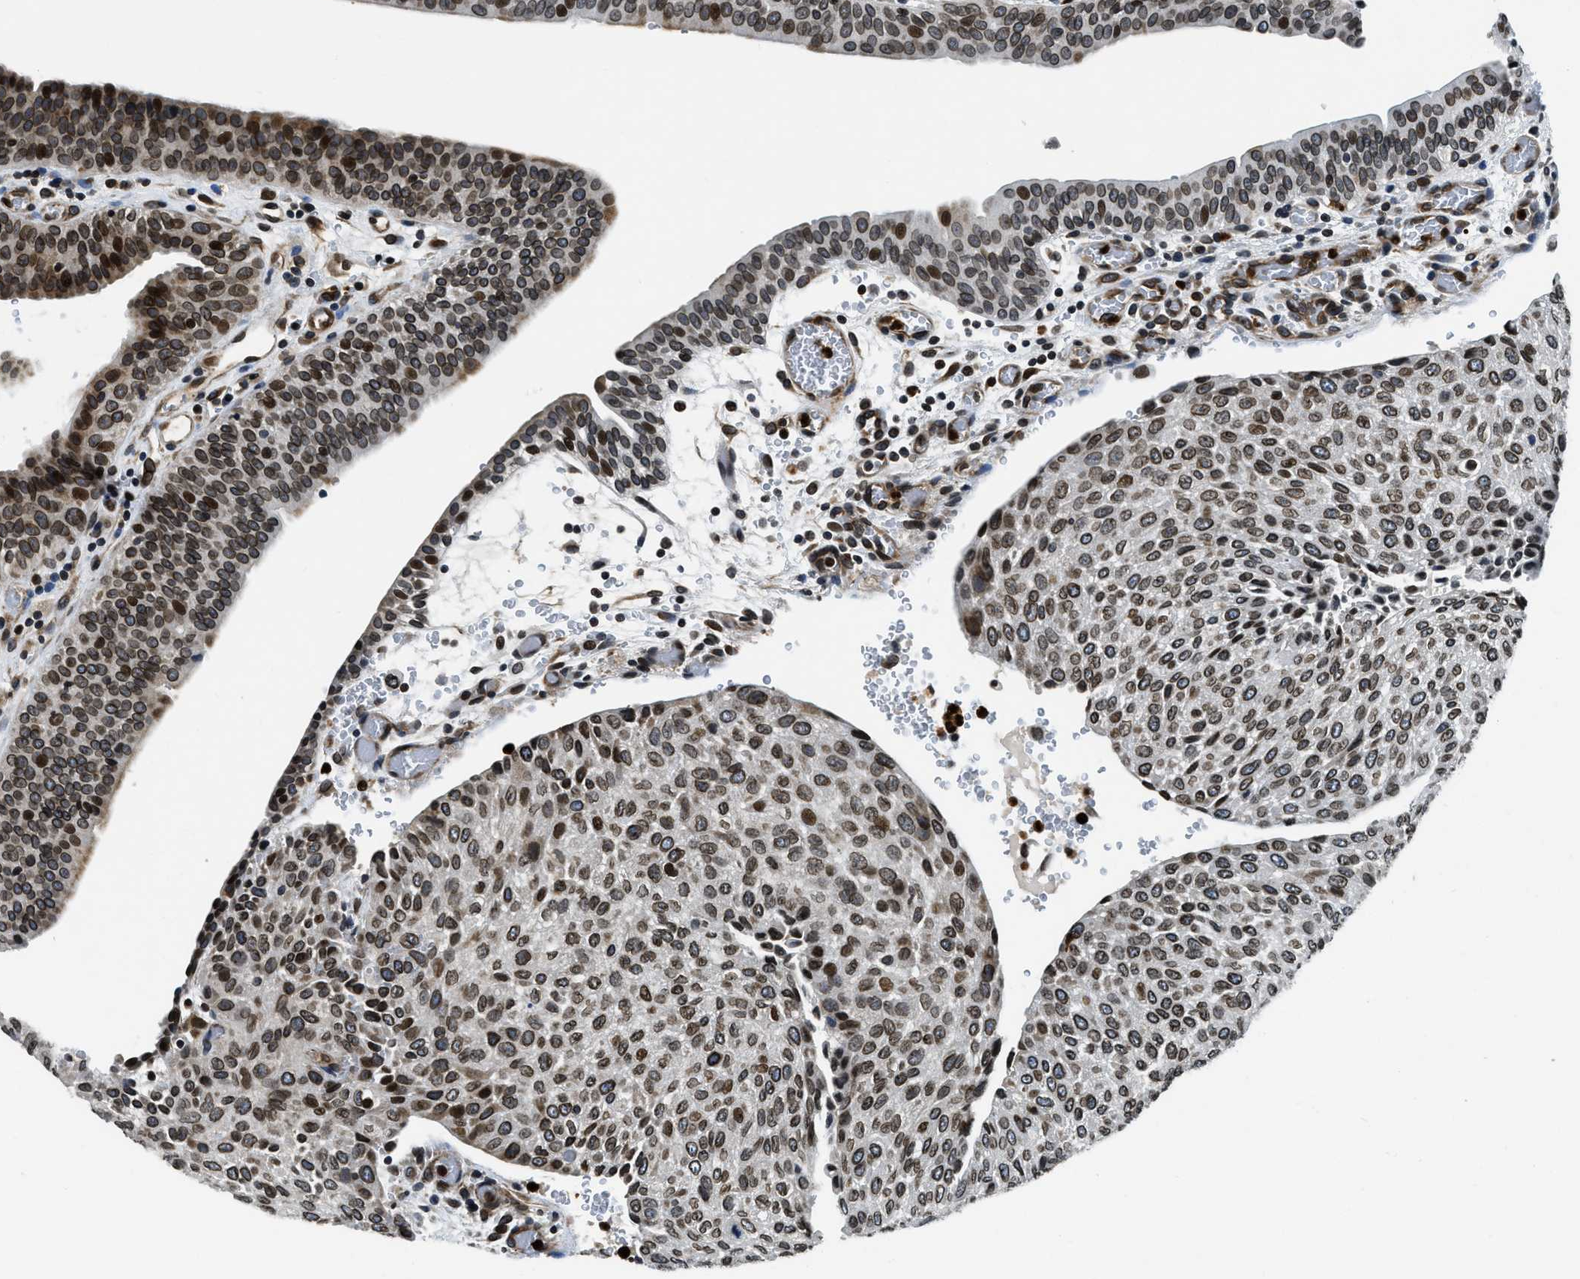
{"staining": {"intensity": "moderate", "quantity": ">75%", "location": "nuclear"}, "tissue": "urothelial cancer", "cell_type": "Tumor cells", "image_type": "cancer", "snomed": [{"axis": "morphology", "description": "Urothelial carcinoma, Low grade"}, {"axis": "morphology", "description": "Urothelial carcinoma, High grade"}, {"axis": "topography", "description": "Urinary bladder"}], "caption": "Immunohistochemical staining of human urothelial cancer reveals medium levels of moderate nuclear protein positivity in about >75% of tumor cells. (DAB IHC with brightfield microscopy, high magnification).", "gene": "ZC3HC1", "patient": {"sex": "male", "age": 35}}